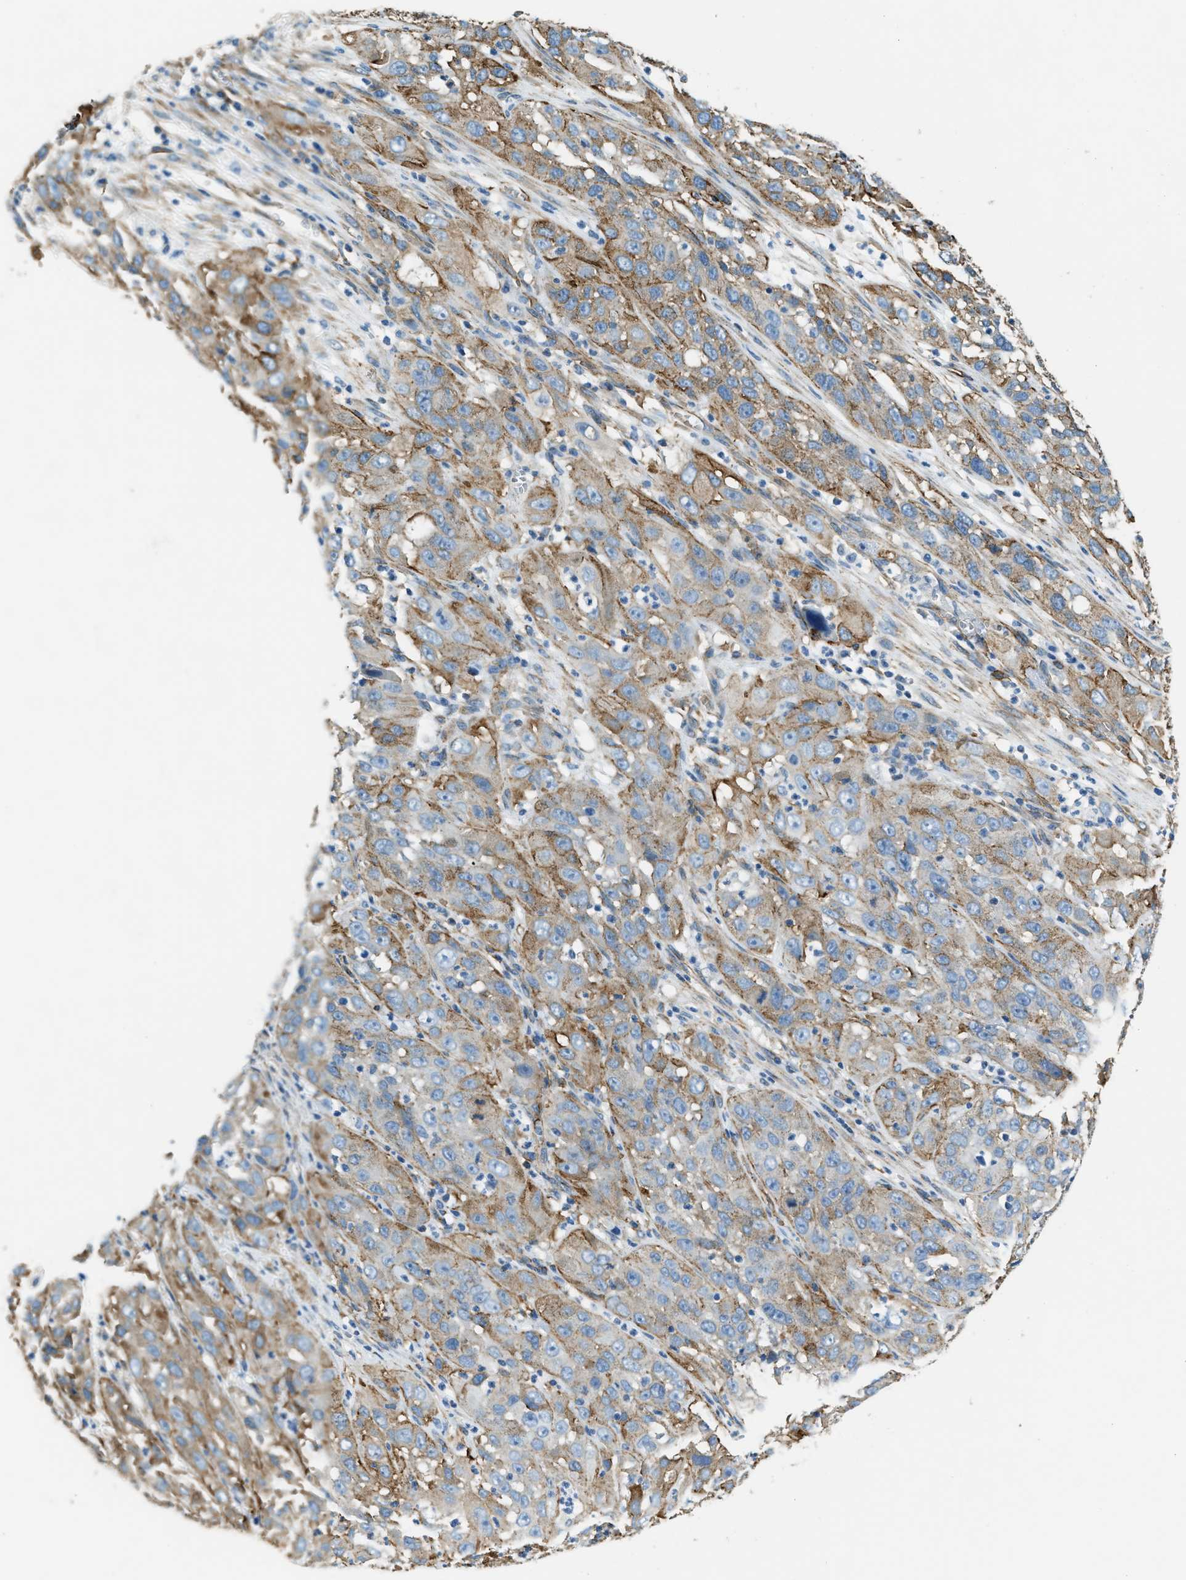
{"staining": {"intensity": "moderate", "quantity": ">75%", "location": "cytoplasmic/membranous"}, "tissue": "cervical cancer", "cell_type": "Tumor cells", "image_type": "cancer", "snomed": [{"axis": "morphology", "description": "Squamous cell carcinoma, NOS"}, {"axis": "topography", "description": "Cervix"}], "caption": "The immunohistochemical stain shows moderate cytoplasmic/membranous staining in tumor cells of cervical cancer (squamous cell carcinoma) tissue. Using DAB (brown) and hematoxylin (blue) stains, captured at high magnification using brightfield microscopy.", "gene": "TMEM43", "patient": {"sex": "female", "age": 32}}